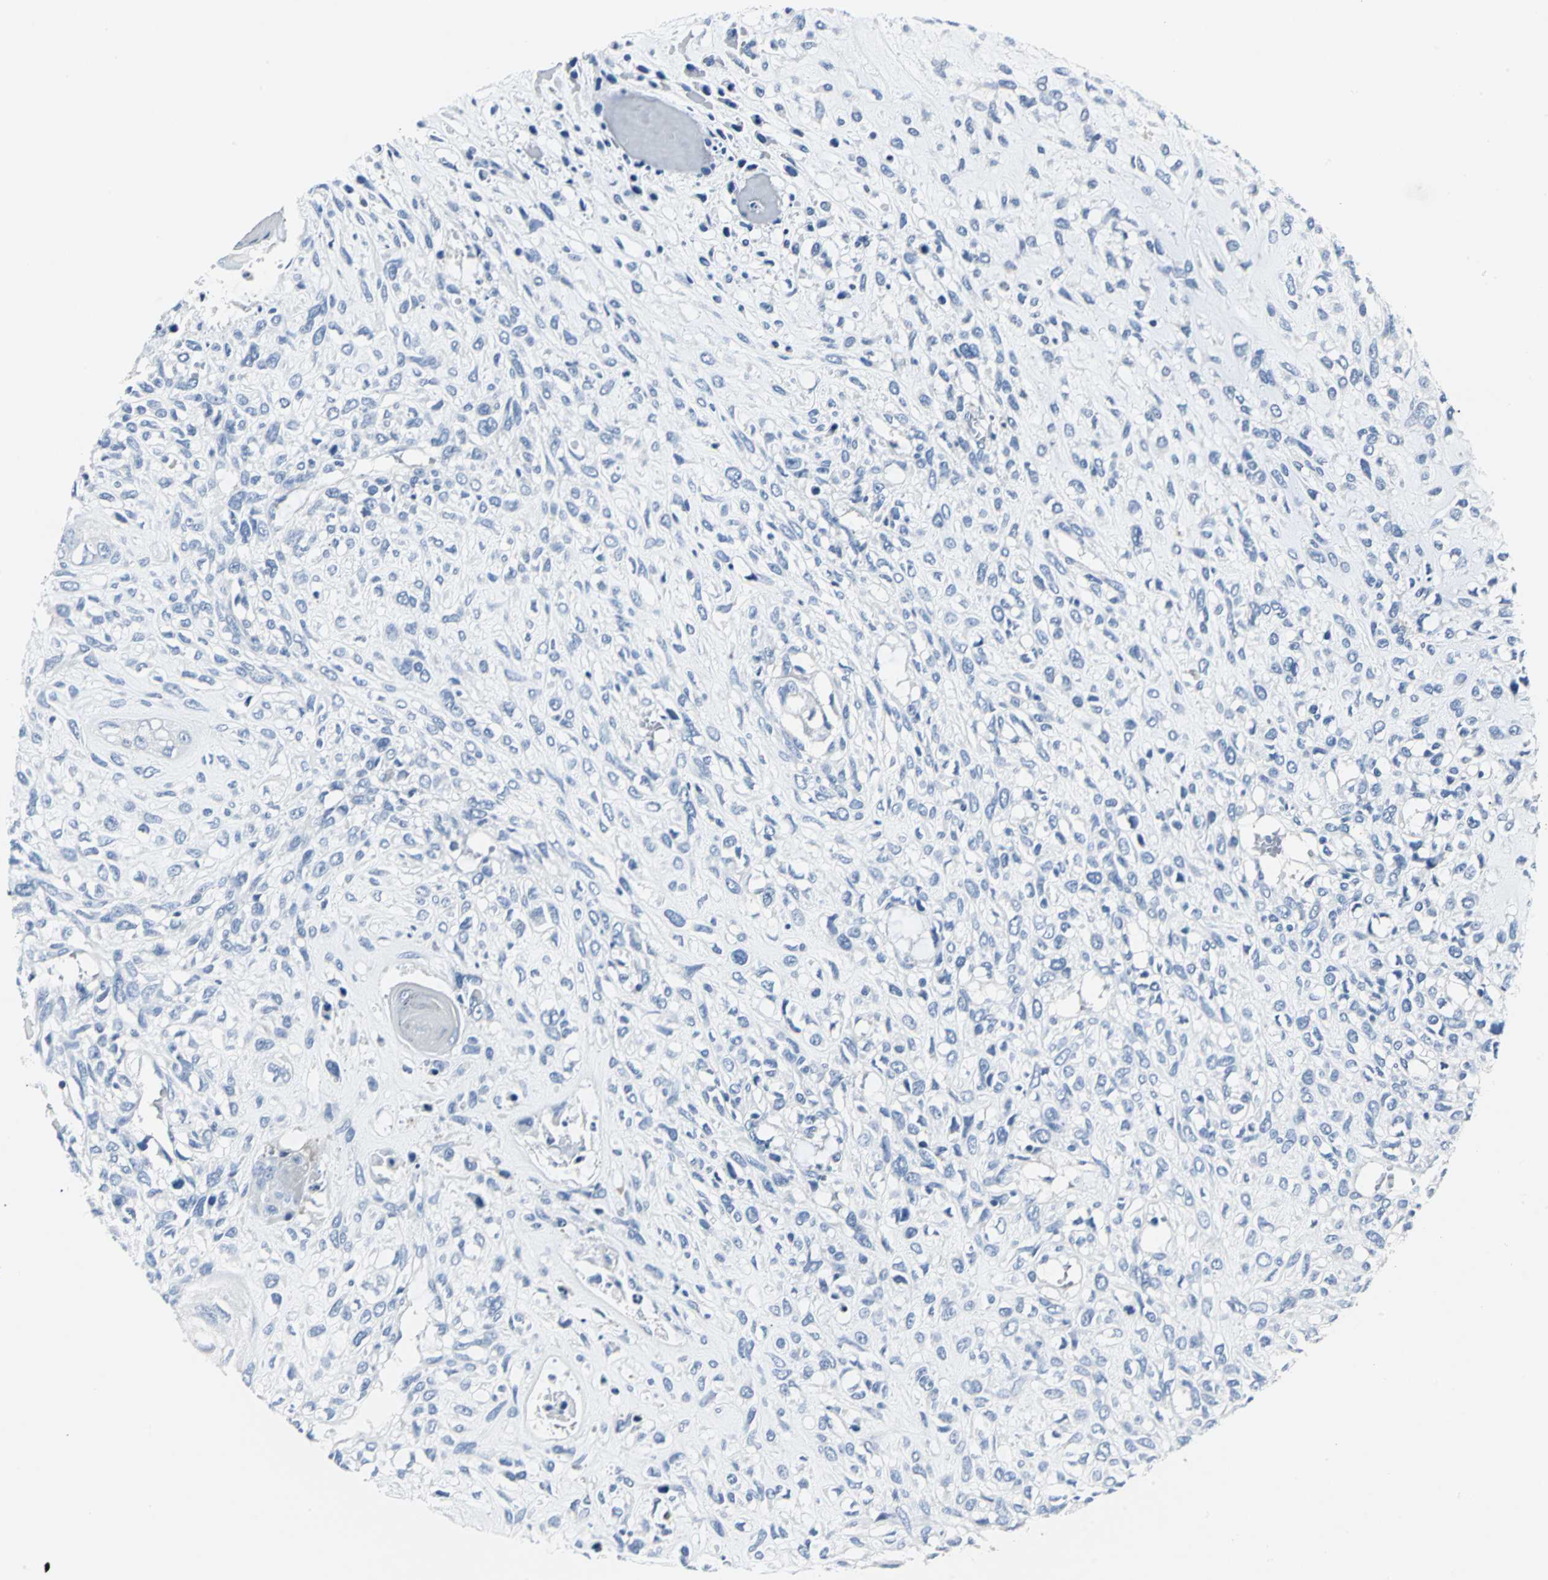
{"staining": {"intensity": "negative", "quantity": "none", "location": "none"}, "tissue": "head and neck cancer", "cell_type": "Tumor cells", "image_type": "cancer", "snomed": [{"axis": "morphology", "description": "Necrosis, NOS"}, {"axis": "morphology", "description": "Neoplasm, malignant, NOS"}, {"axis": "topography", "description": "Salivary gland"}, {"axis": "topography", "description": "Head-Neck"}], "caption": "Tumor cells show no significant protein staining in head and neck cancer (neoplasm (malignant)).", "gene": "RIPOR1", "patient": {"sex": "male", "age": 43}}